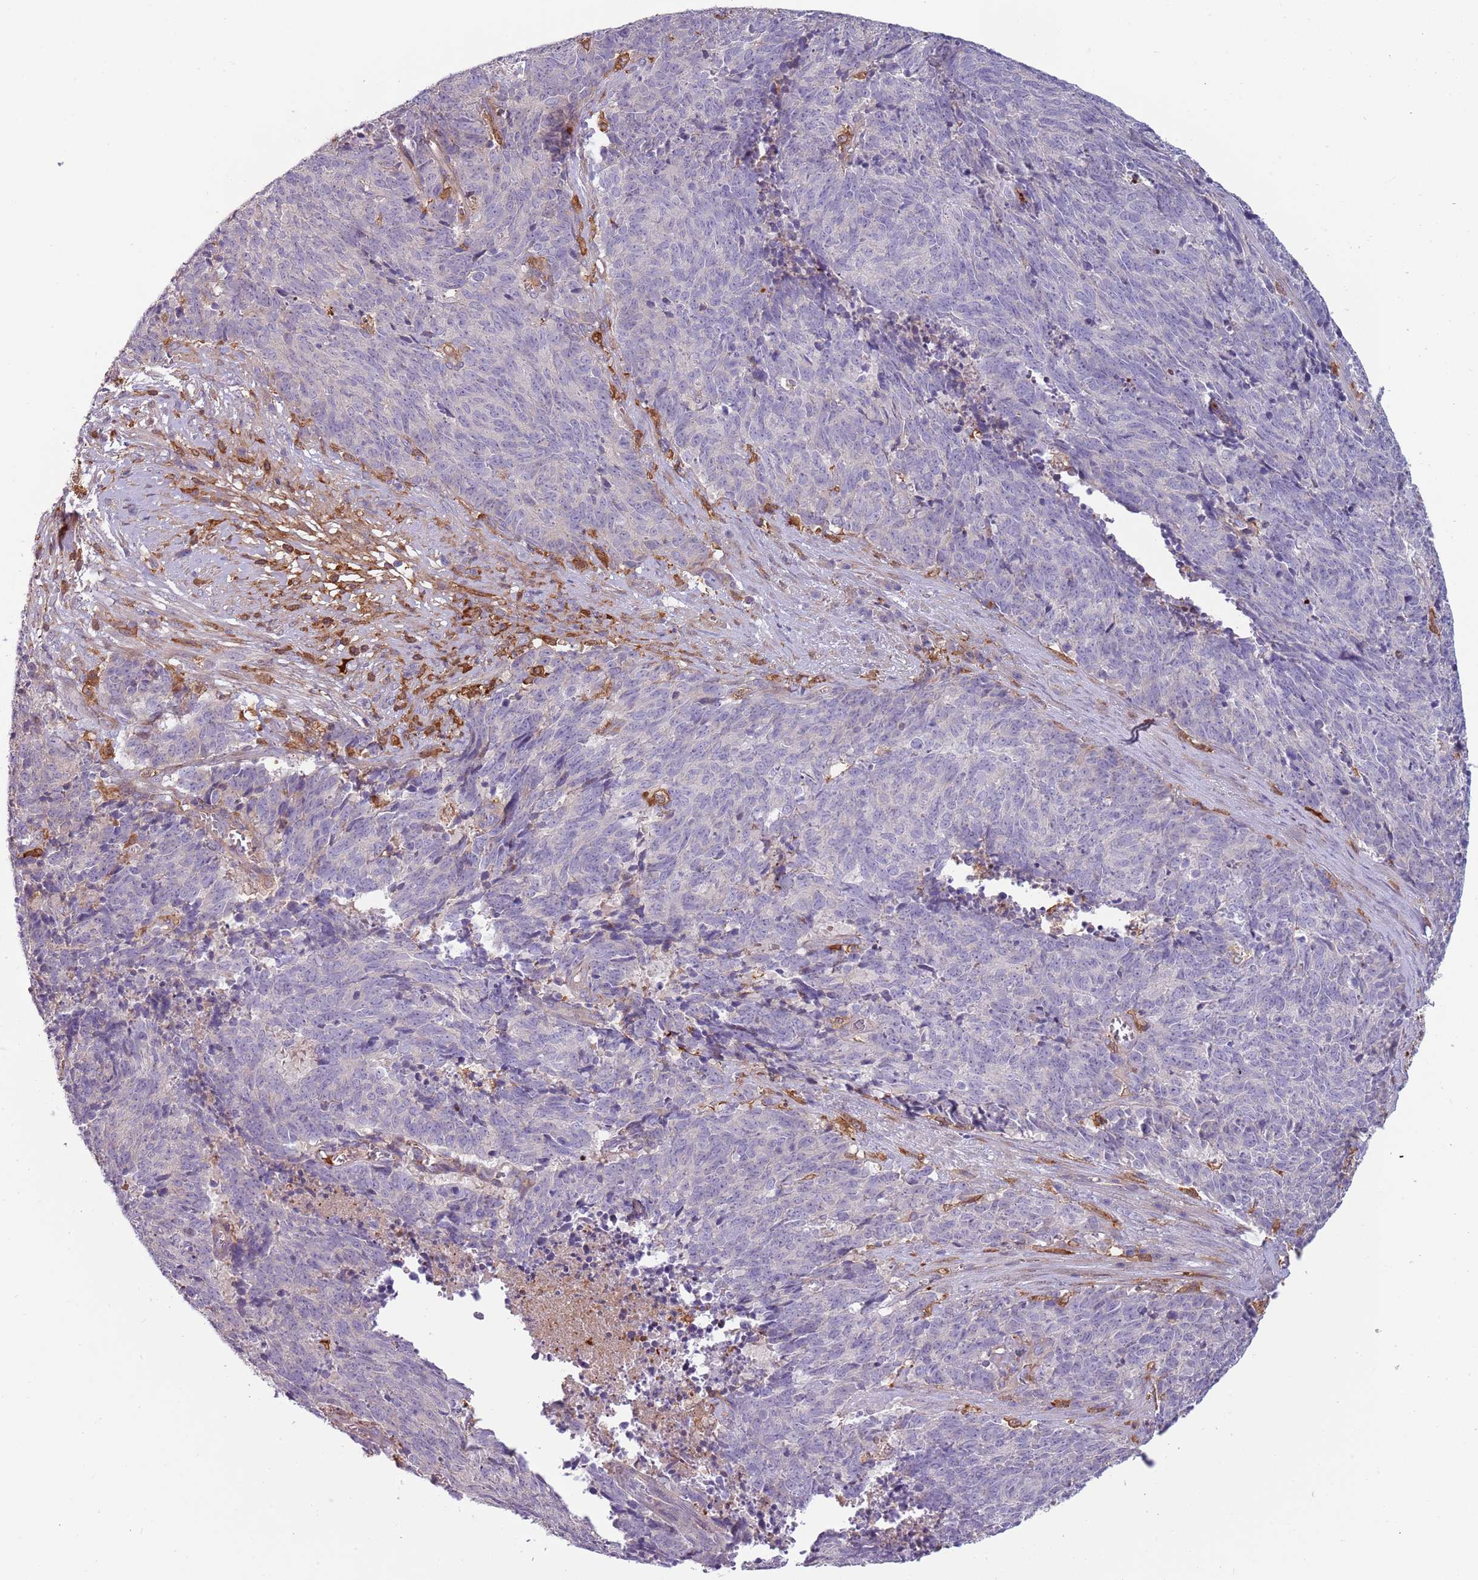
{"staining": {"intensity": "negative", "quantity": "none", "location": "none"}, "tissue": "cervical cancer", "cell_type": "Tumor cells", "image_type": "cancer", "snomed": [{"axis": "morphology", "description": "Squamous cell carcinoma, NOS"}, {"axis": "topography", "description": "Cervix"}], "caption": "Immunohistochemistry histopathology image of neoplastic tissue: cervical cancer stained with DAB (3,3'-diaminobenzidine) displays no significant protein positivity in tumor cells.", "gene": "NADK", "patient": {"sex": "female", "age": 29}}